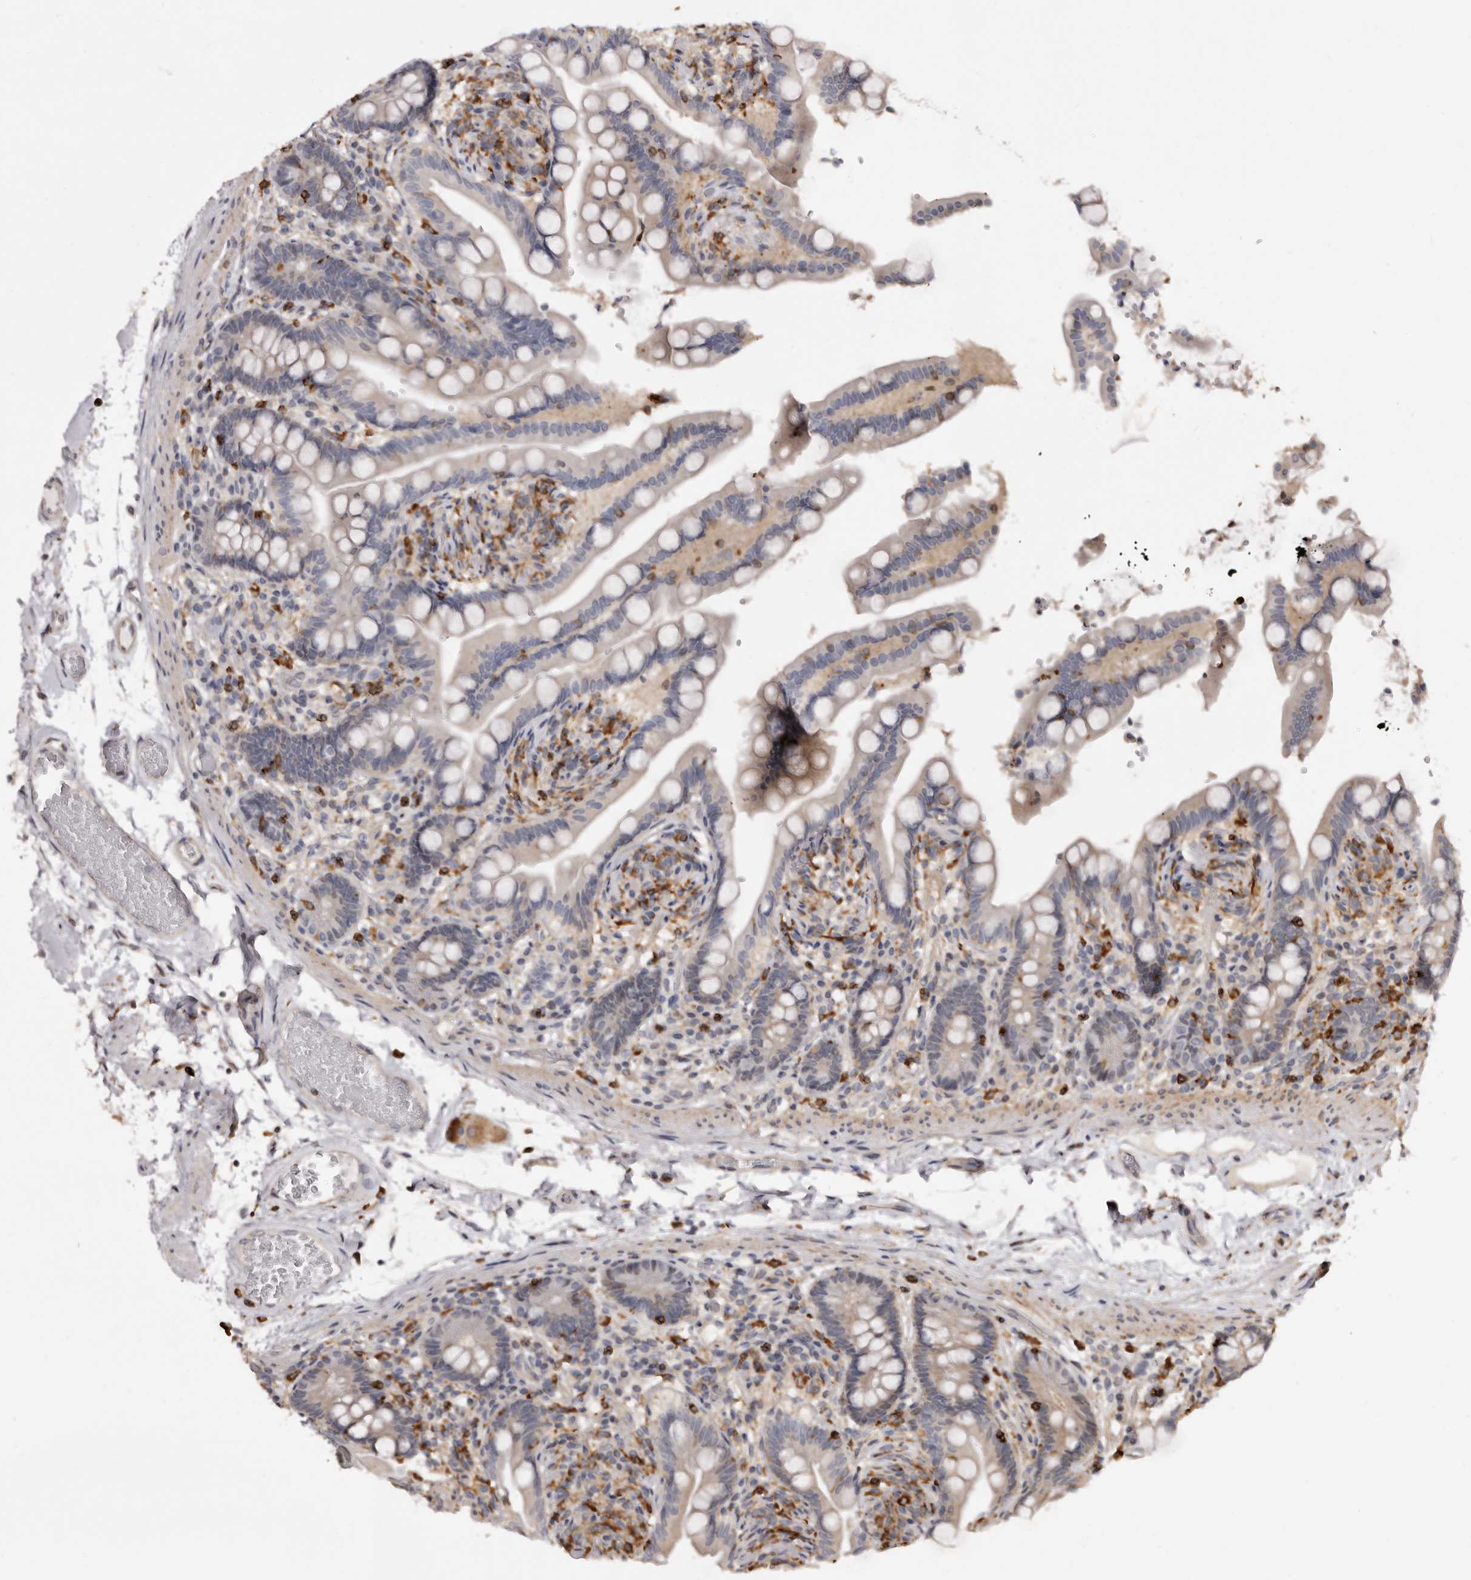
{"staining": {"intensity": "negative", "quantity": "none", "location": "none"}, "tissue": "colon", "cell_type": "Endothelial cells", "image_type": "normal", "snomed": [{"axis": "morphology", "description": "Normal tissue, NOS"}, {"axis": "topography", "description": "Smooth muscle"}, {"axis": "topography", "description": "Colon"}], "caption": "An immunohistochemistry image of unremarkable colon is shown. There is no staining in endothelial cells of colon. (Stains: DAB immunohistochemistry (IHC) with hematoxylin counter stain, Microscopy: brightfield microscopy at high magnification).", "gene": "TNNI1", "patient": {"sex": "male", "age": 73}}